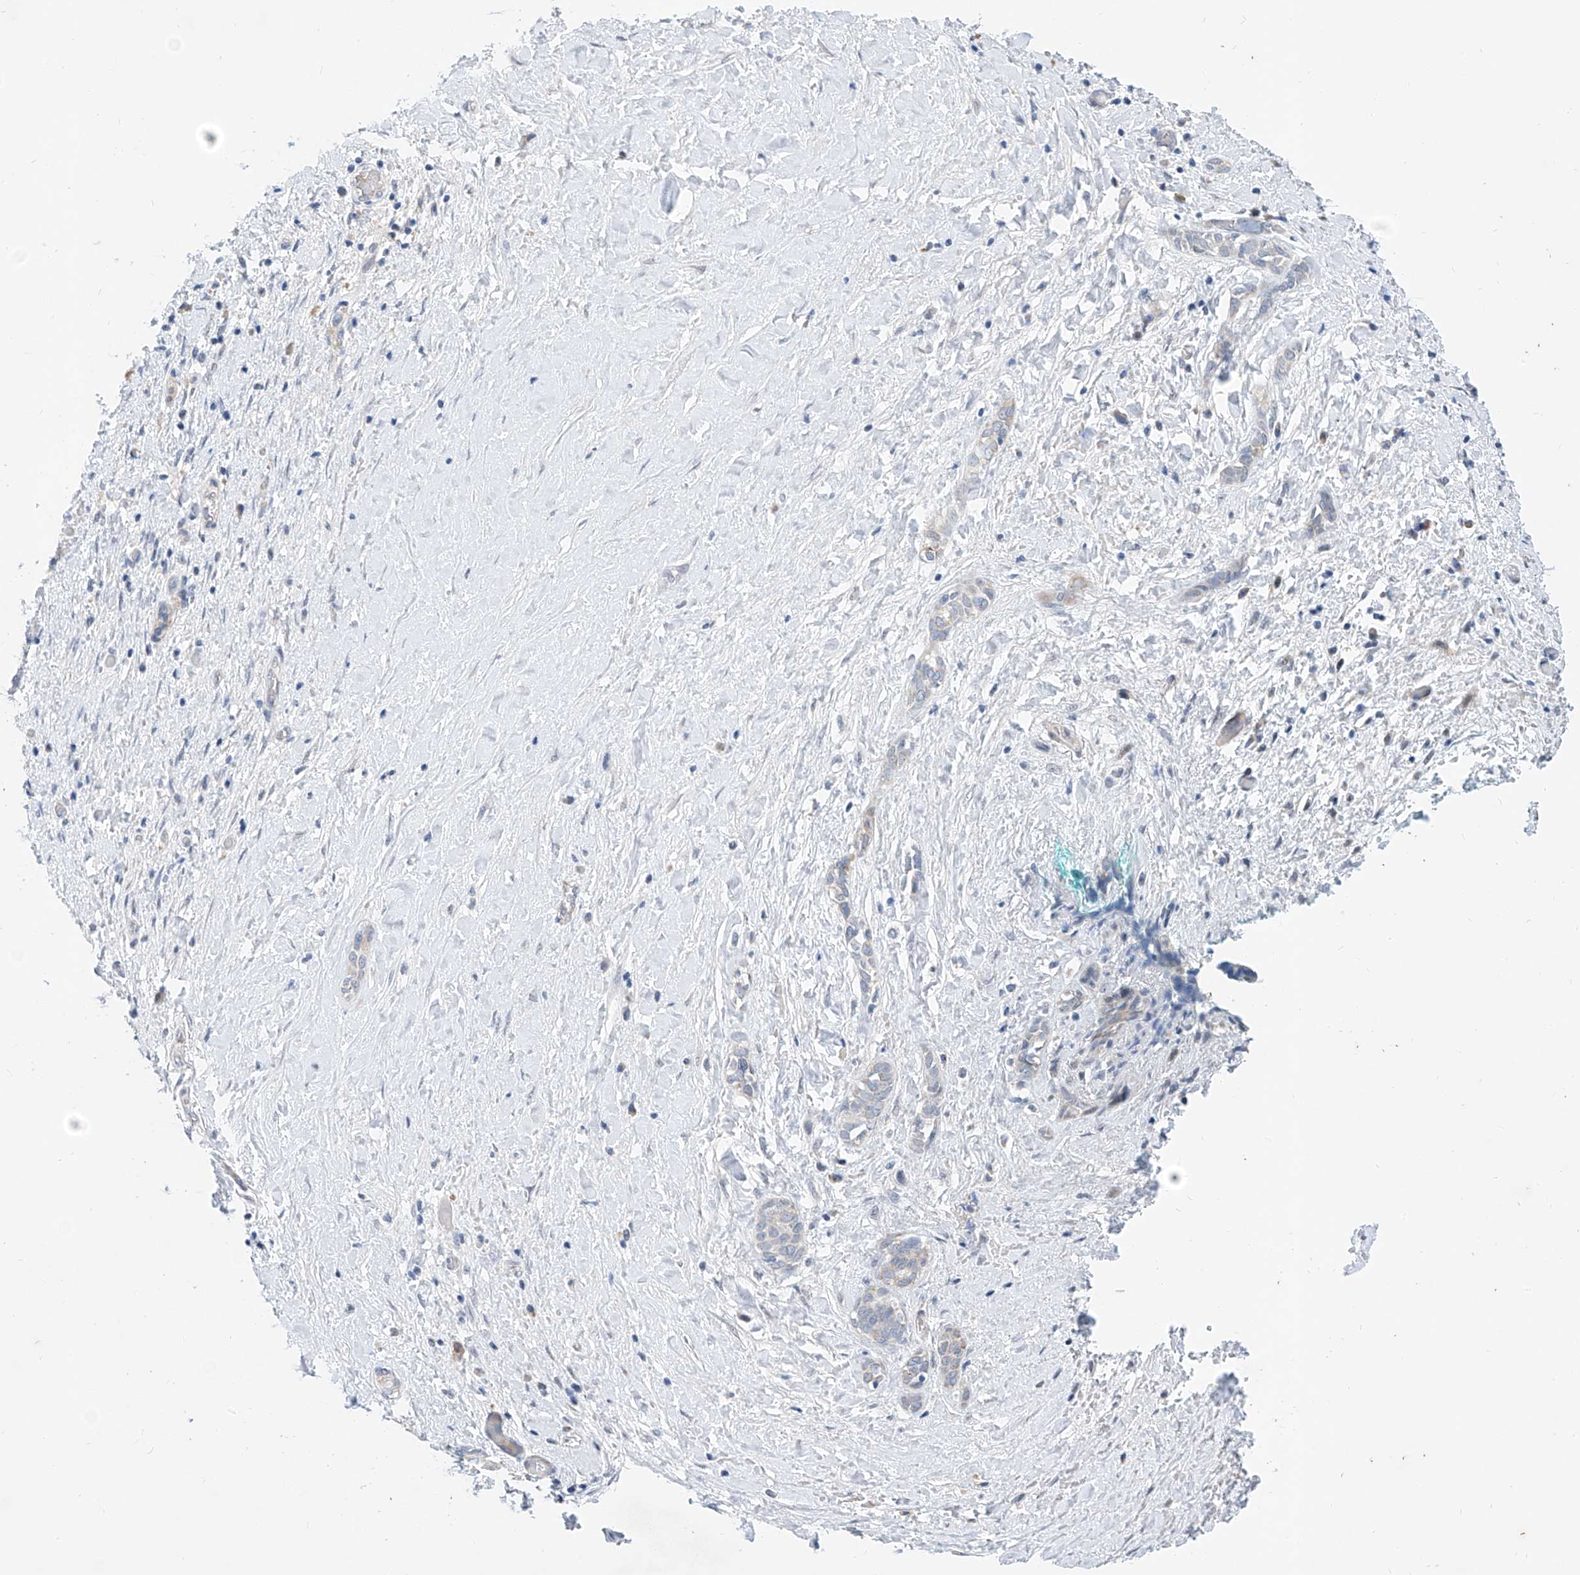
{"staining": {"intensity": "negative", "quantity": "none", "location": "none"}, "tissue": "pancreatic cancer", "cell_type": "Tumor cells", "image_type": "cancer", "snomed": [{"axis": "morphology", "description": "Normal tissue, NOS"}, {"axis": "morphology", "description": "Adenocarcinoma, NOS"}, {"axis": "topography", "description": "Pancreas"}, {"axis": "topography", "description": "Peripheral nerve tissue"}], "caption": "Micrograph shows no protein positivity in tumor cells of pancreatic cancer tissue.", "gene": "BPTF", "patient": {"sex": "female", "age": 63}}